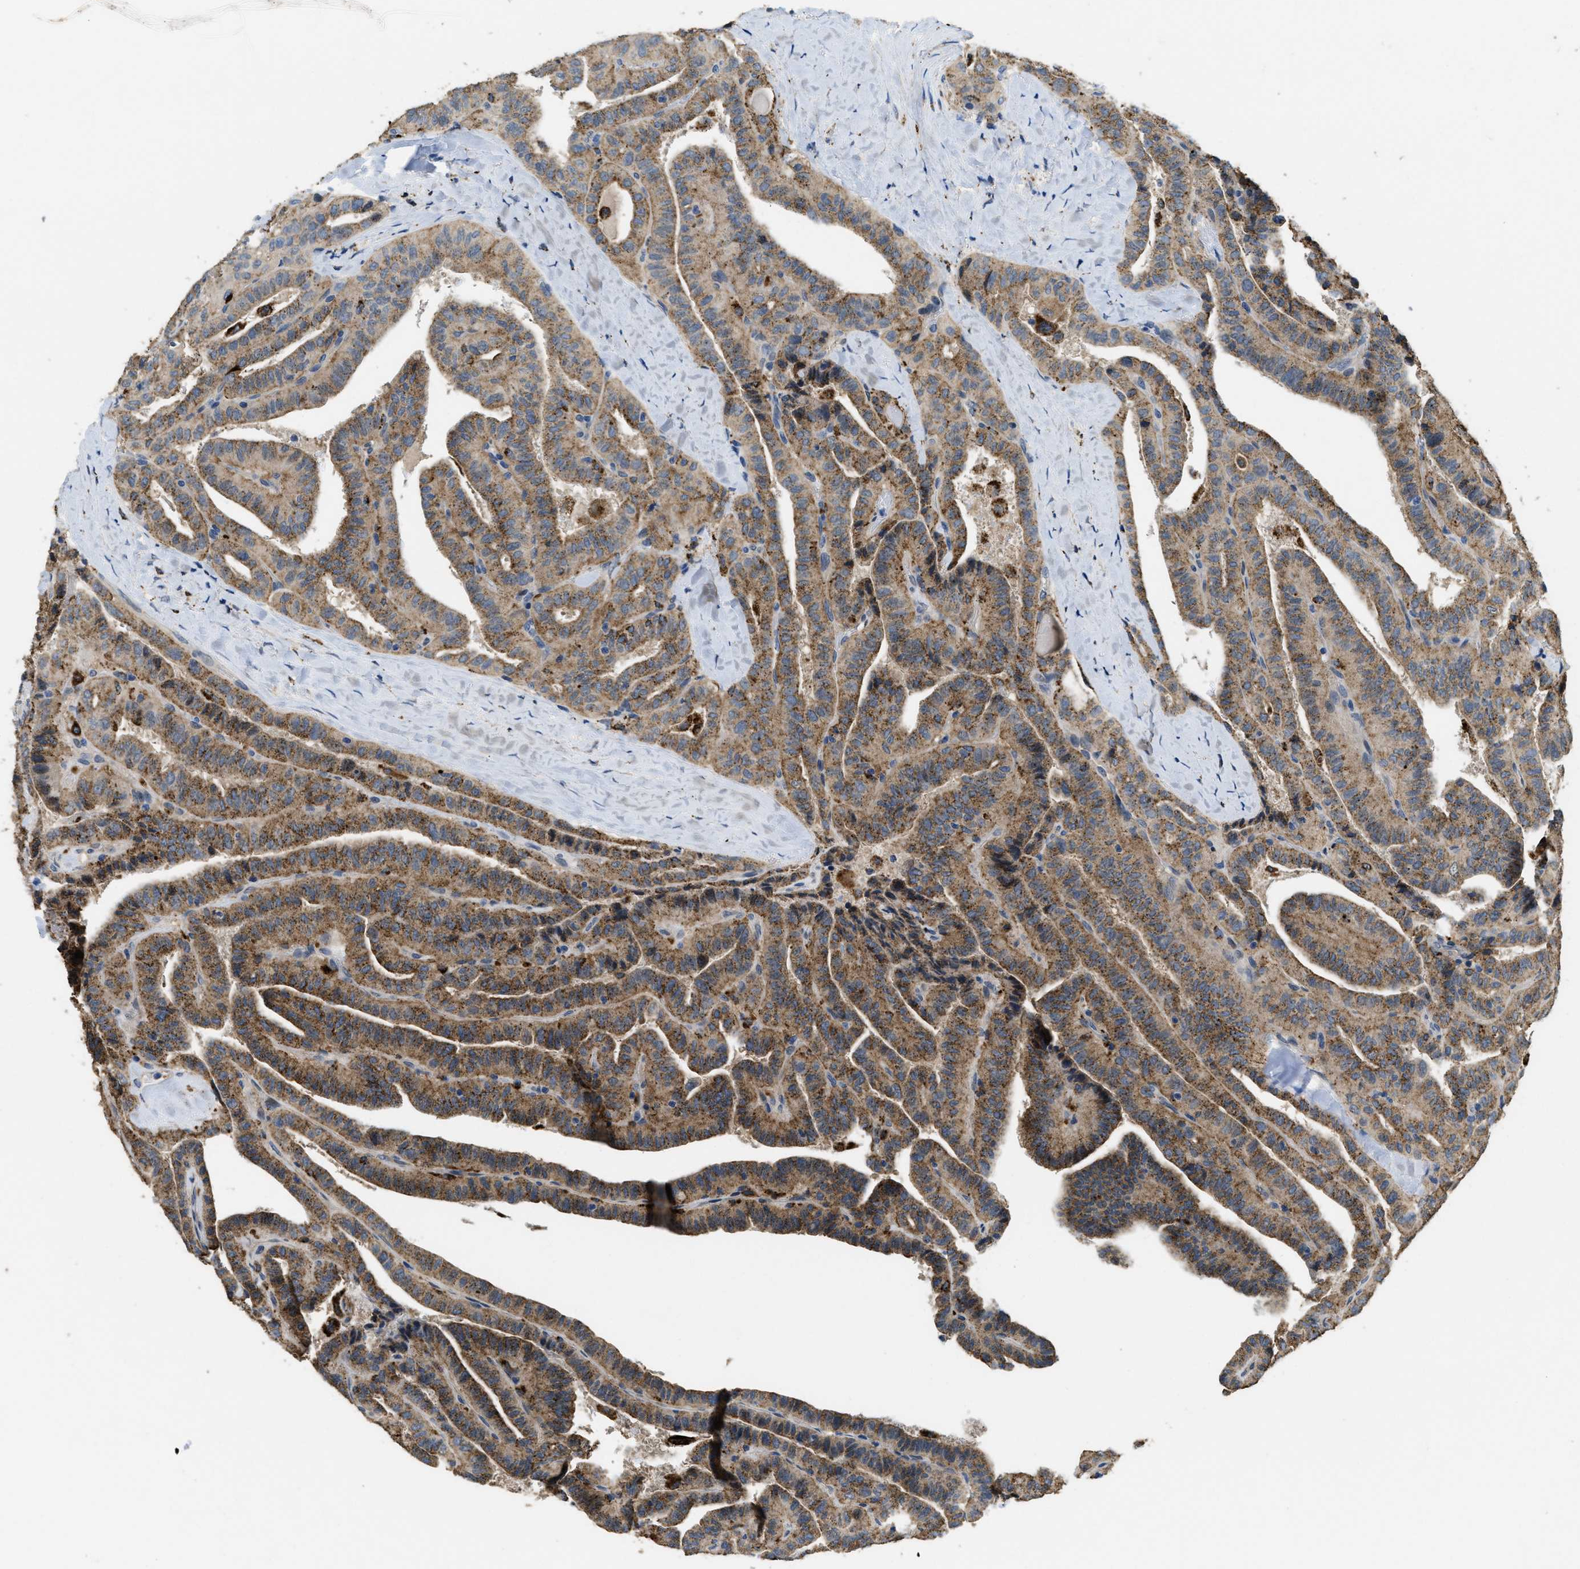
{"staining": {"intensity": "moderate", "quantity": ">75%", "location": "cytoplasmic/membranous"}, "tissue": "thyroid cancer", "cell_type": "Tumor cells", "image_type": "cancer", "snomed": [{"axis": "morphology", "description": "Papillary adenocarcinoma, NOS"}, {"axis": "topography", "description": "Thyroid gland"}], "caption": "IHC histopathology image of papillary adenocarcinoma (thyroid) stained for a protein (brown), which shows medium levels of moderate cytoplasmic/membranous positivity in about >75% of tumor cells.", "gene": "BMPR2", "patient": {"sex": "male", "age": 77}}